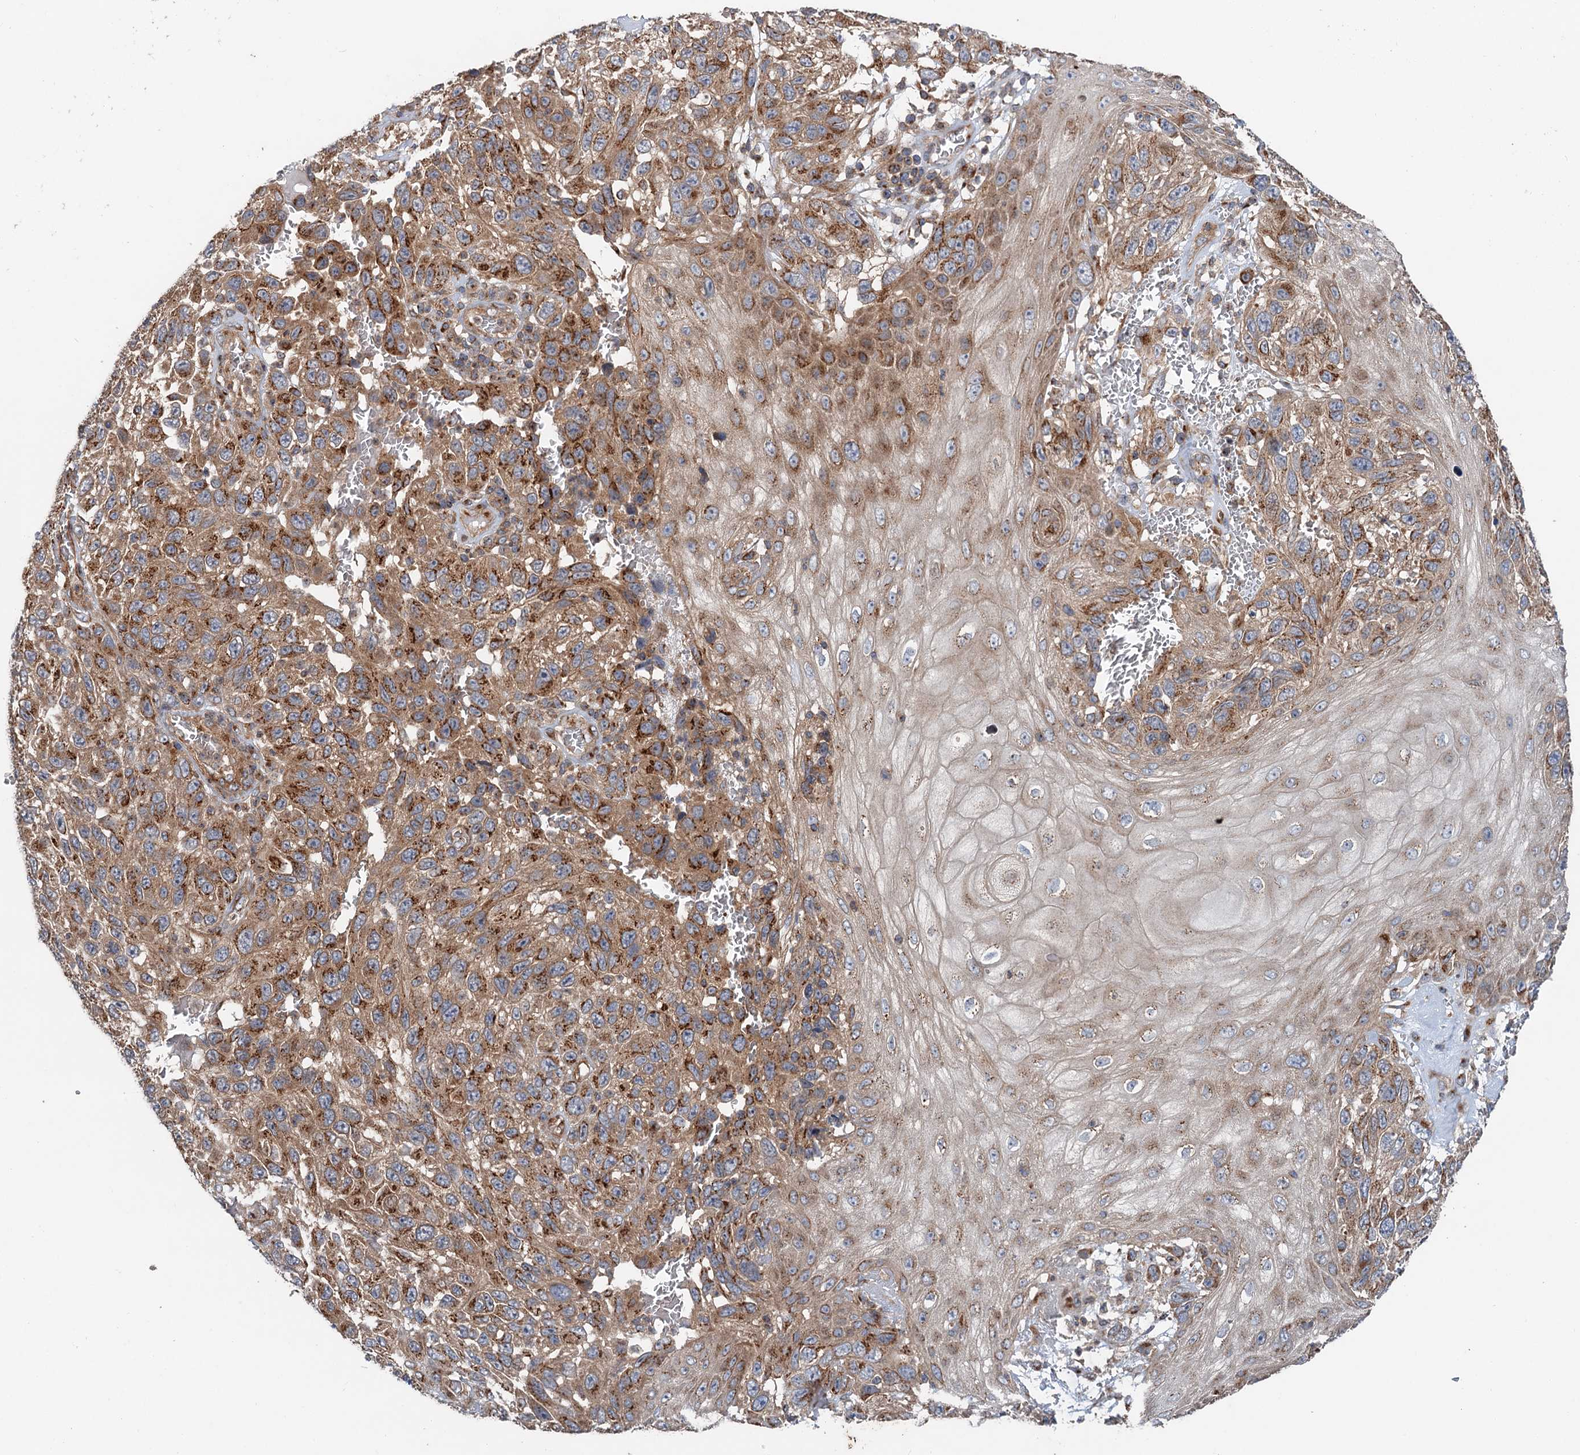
{"staining": {"intensity": "moderate", "quantity": ">75%", "location": "cytoplasmic/membranous"}, "tissue": "melanoma", "cell_type": "Tumor cells", "image_type": "cancer", "snomed": [{"axis": "morphology", "description": "Normal tissue, NOS"}, {"axis": "morphology", "description": "Malignant melanoma, NOS"}, {"axis": "topography", "description": "Skin"}], "caption": "A histopathology image showing moderate cytoplasmic/membranous expression in approximately >75% of tumor cells in melanoma, as visualized by brown immunohistochemical staining.", "gene": "ANKRD26", "patient": {"sex": "female", "age": 96}}